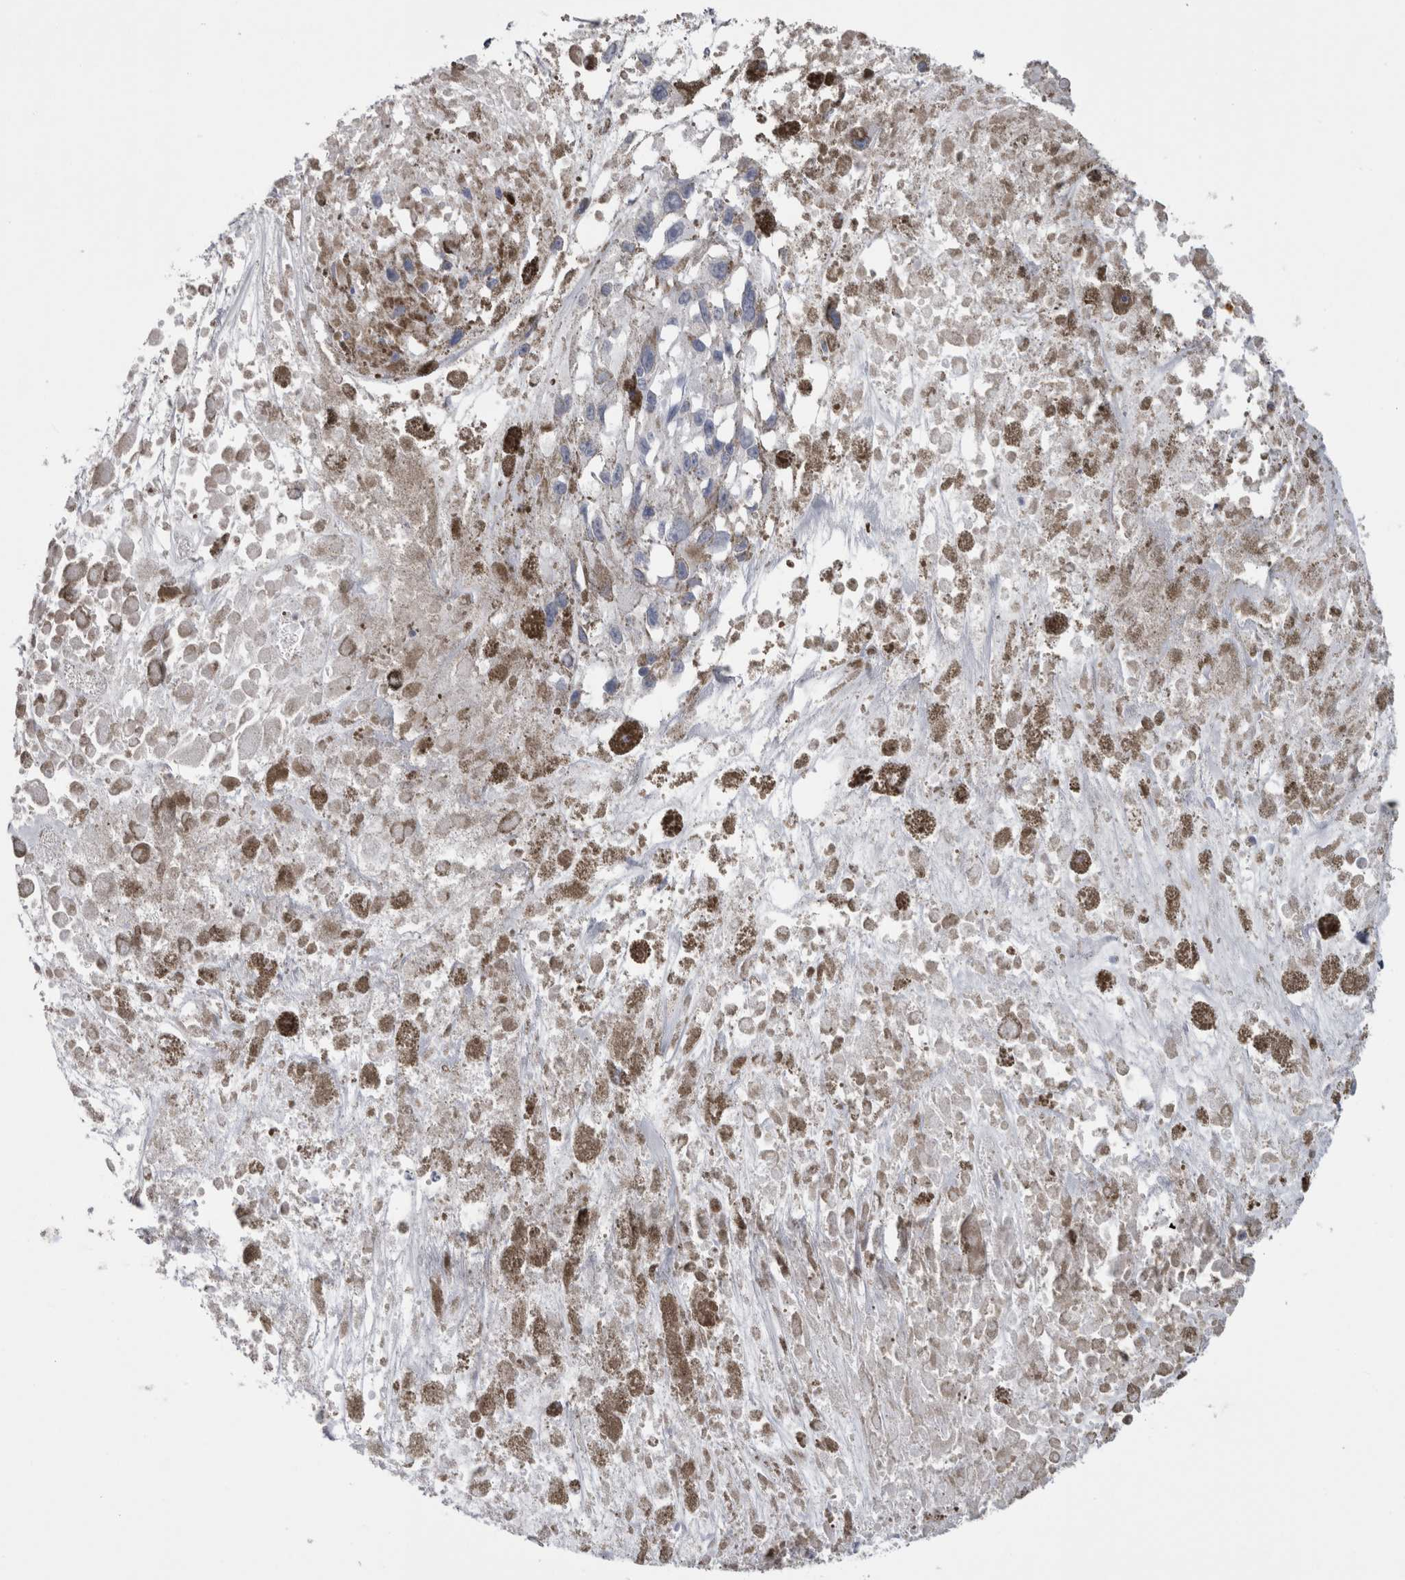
{"staining": {"intensity": "negative", "quantity": "none", "location": "none"}, "tissue": "melanoma", "cell_type": "Tumor cells", "image_type": "cancer", "snomed": [{"axis": "morphology", "description": "Malignant melanoma, Metastatic site"}, {"axis": "topography", "description": "Lymph node"}], "caption": "Tumor cells show no significant positivity in malignant melanoma (metastatic site). Nuclei are stained in blue.", "gene": "CA8", "patient": {"sex": "male", "age": 59}}